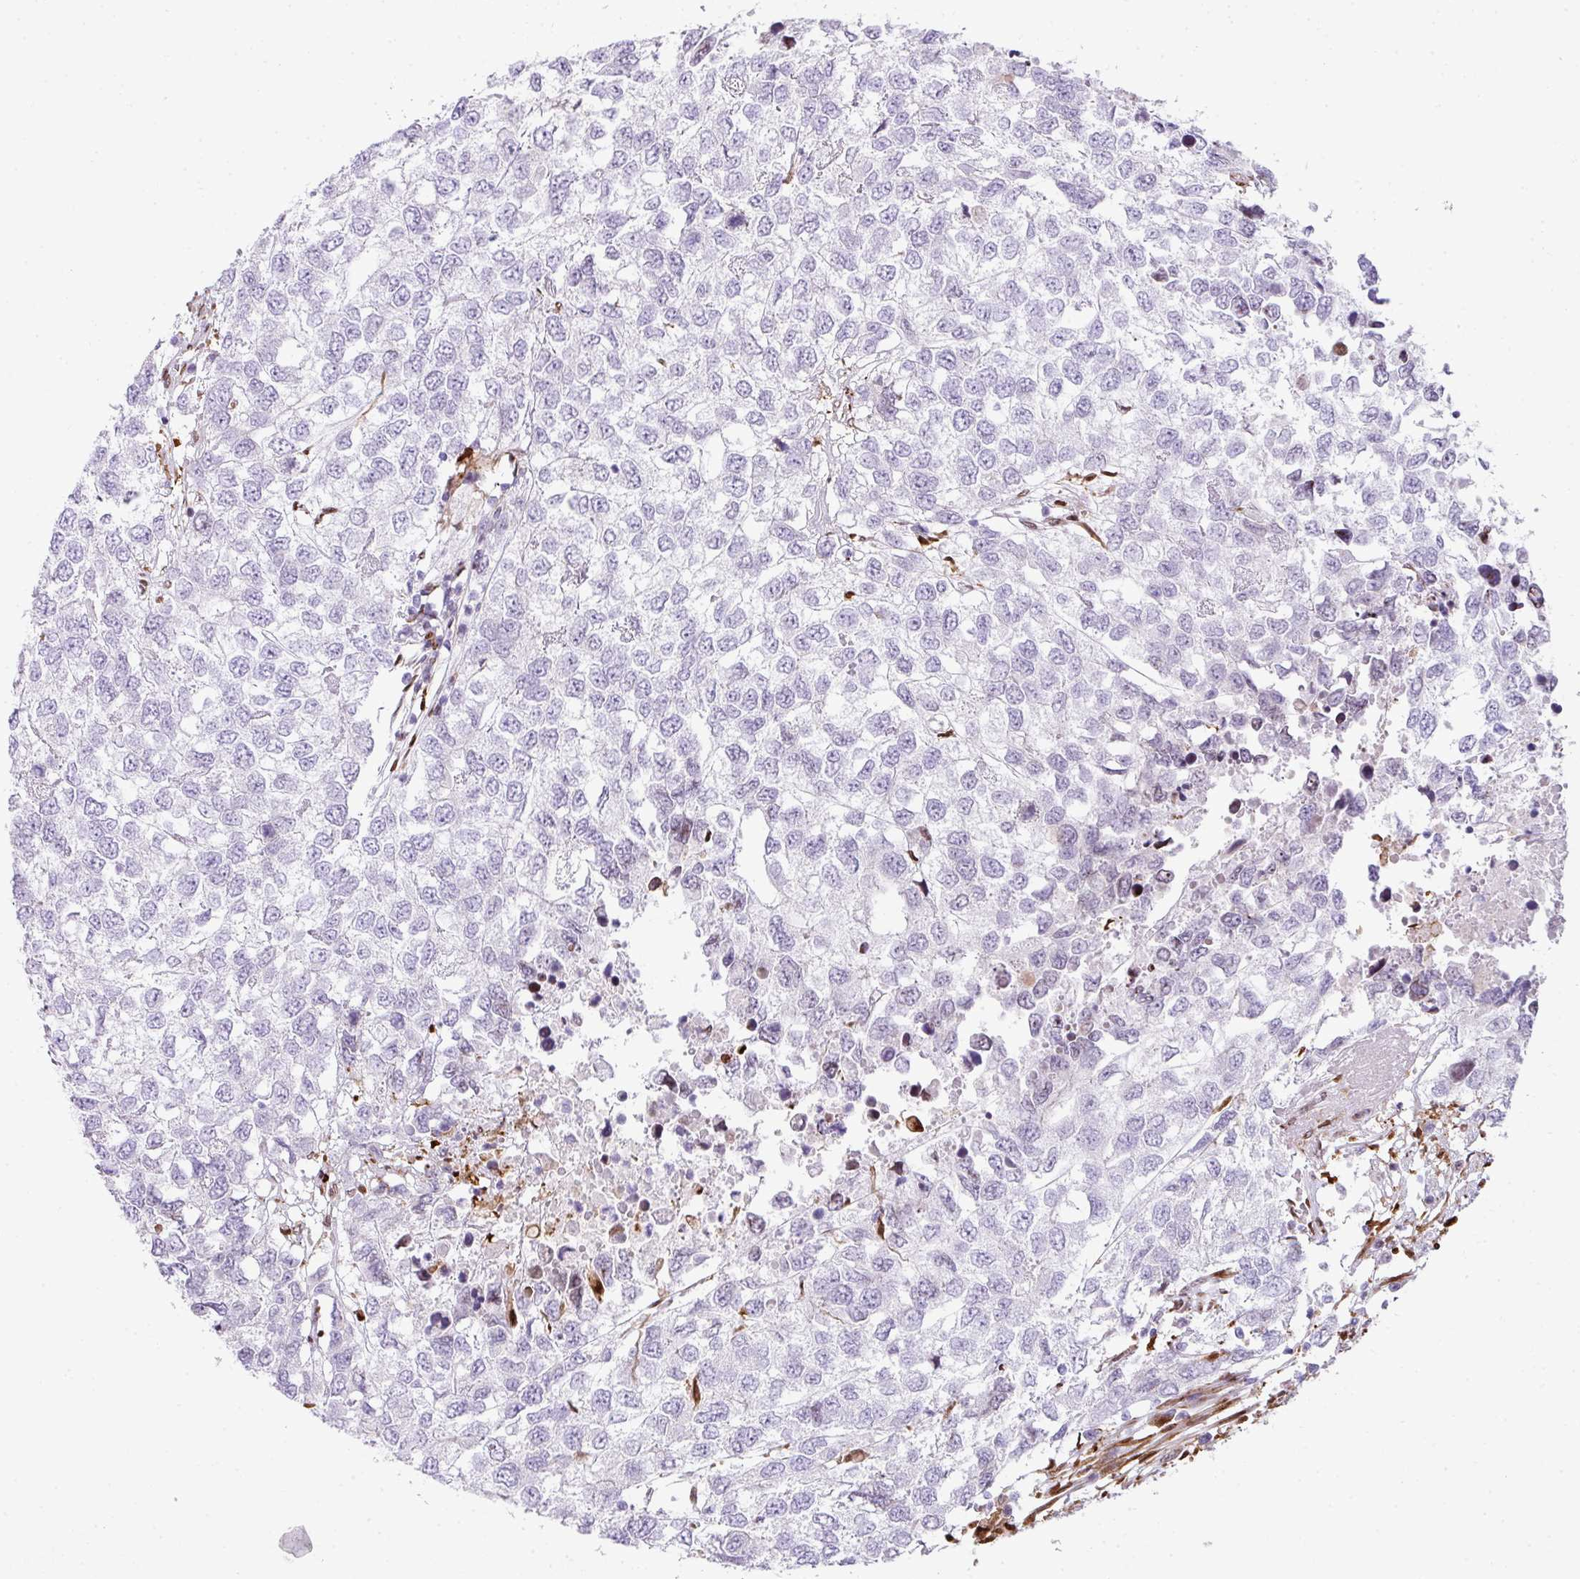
{"staining": {"intensity": "negative", "quantity": "none", "location": "none"}, "tissue": "testis cancer", "cell_type": "Tumor cells", "image_type": "cancer", "snomed": [{"axis": "morphology", "description": "Carcinoma, Embryonal, NOS"}, {"axis": "topography", "description": "Testis"}], "caption": "The micrograph shows no significant staining in tumor cells of testis cancer.", "gene": "PLK1", "patient": {"sex": "male", "age": 83}}